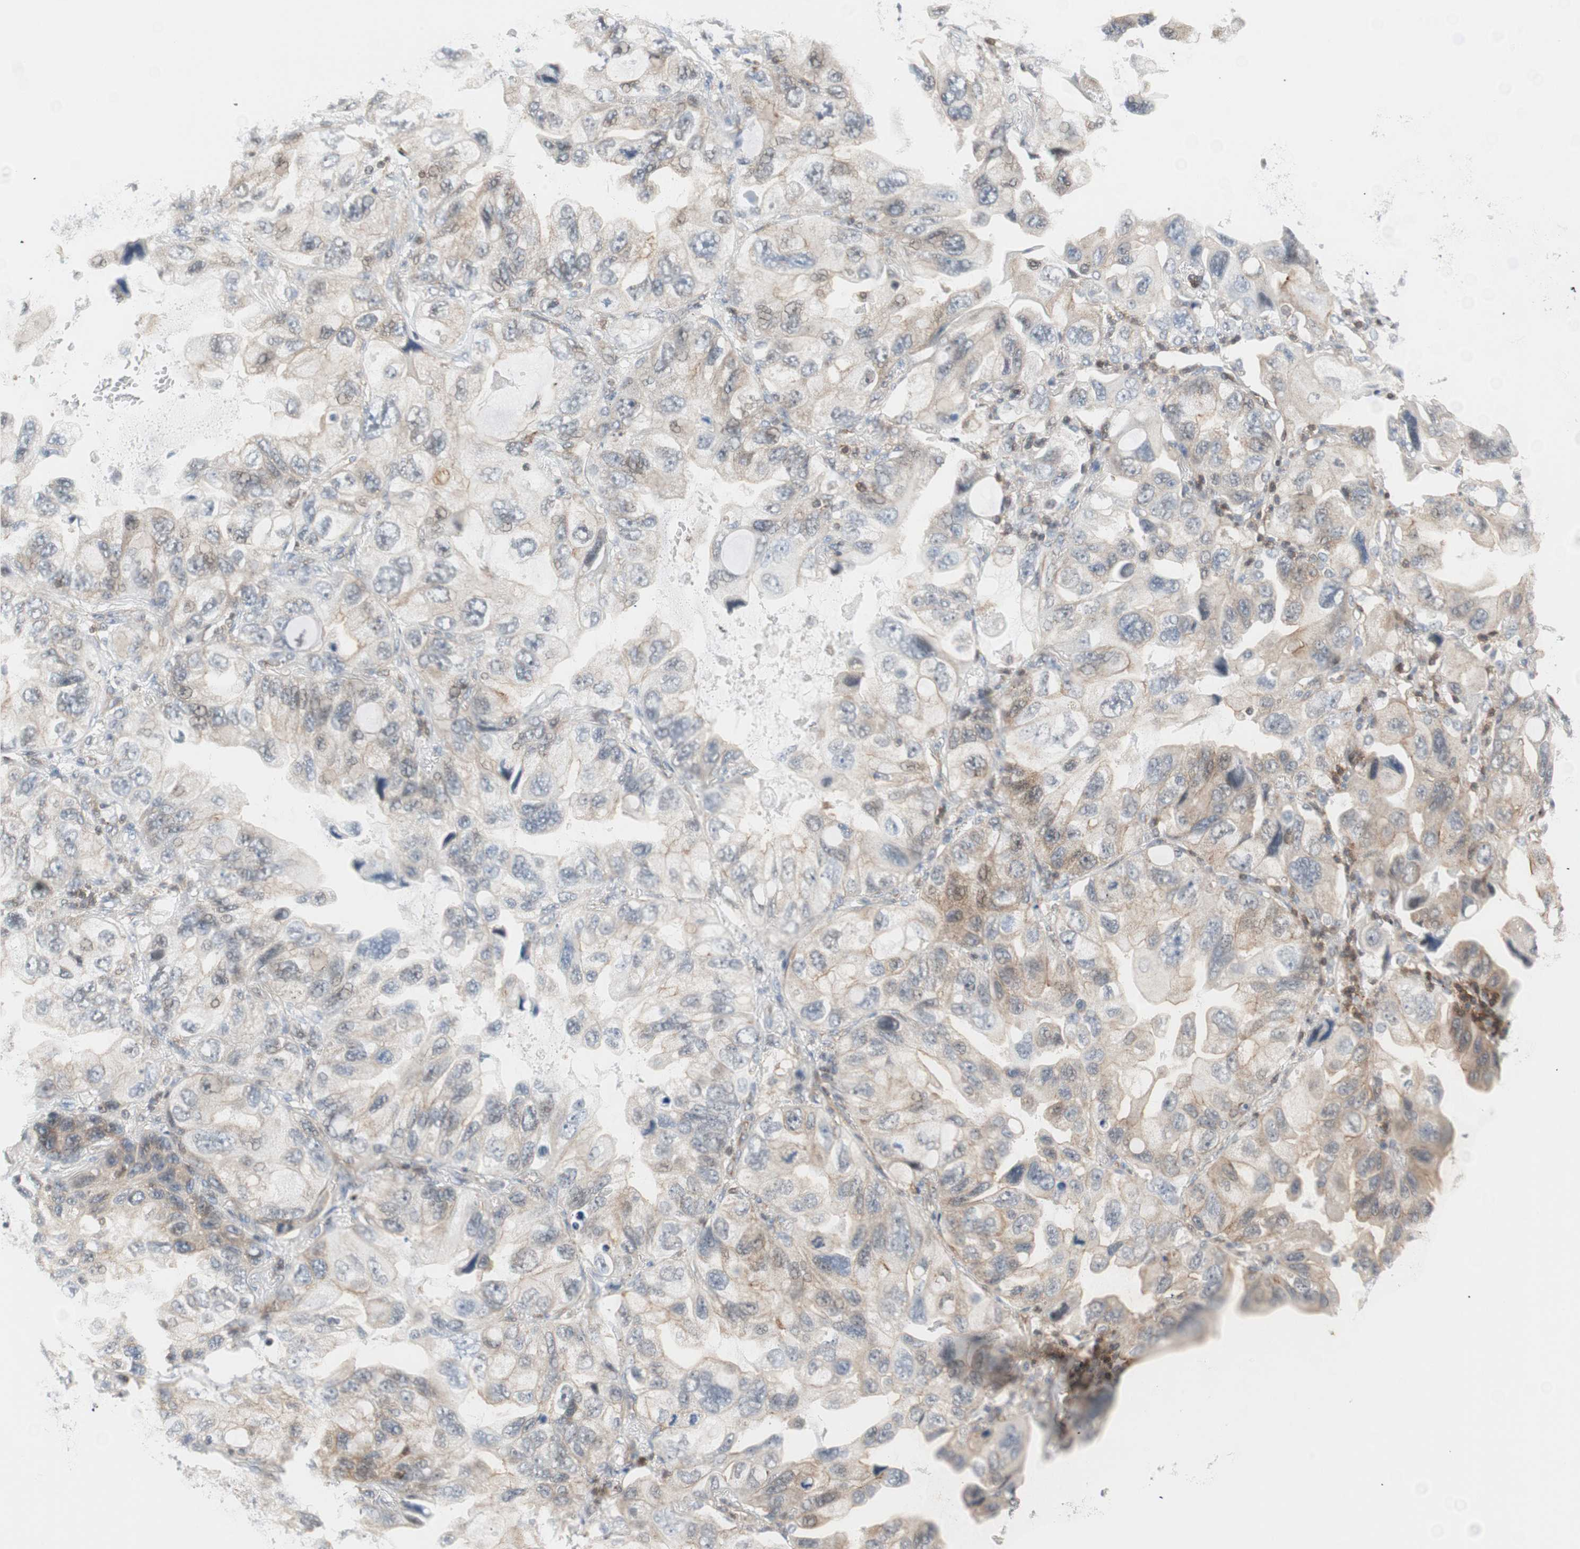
{"staining": {"intensity": "weak", "quantity": ">75%", "location": "cytoplasmic/membranous"}, "tissue": "lung cancer", "cell_type": "Tumor cells", "image_type": "cancer", "snomed": [{"axis": "morphology", "description": "Squamous cell carcinoma, NOS"}, {"axis": "topography", "description": "Lung"}], "caption": "IHC (DAB) staining of lung cancer demonstrates weak cytoplasmic/membranous protein staining in about >75% of tumor cells. The staining is performed using DAB (3,3'-diaminobenzidine) brown chromogen to label protein expression. The nuclei are counter-stained blue using hematoxylin.", "gene": "PPP1CA", "patient": {"sex": "female", "age": 73}}